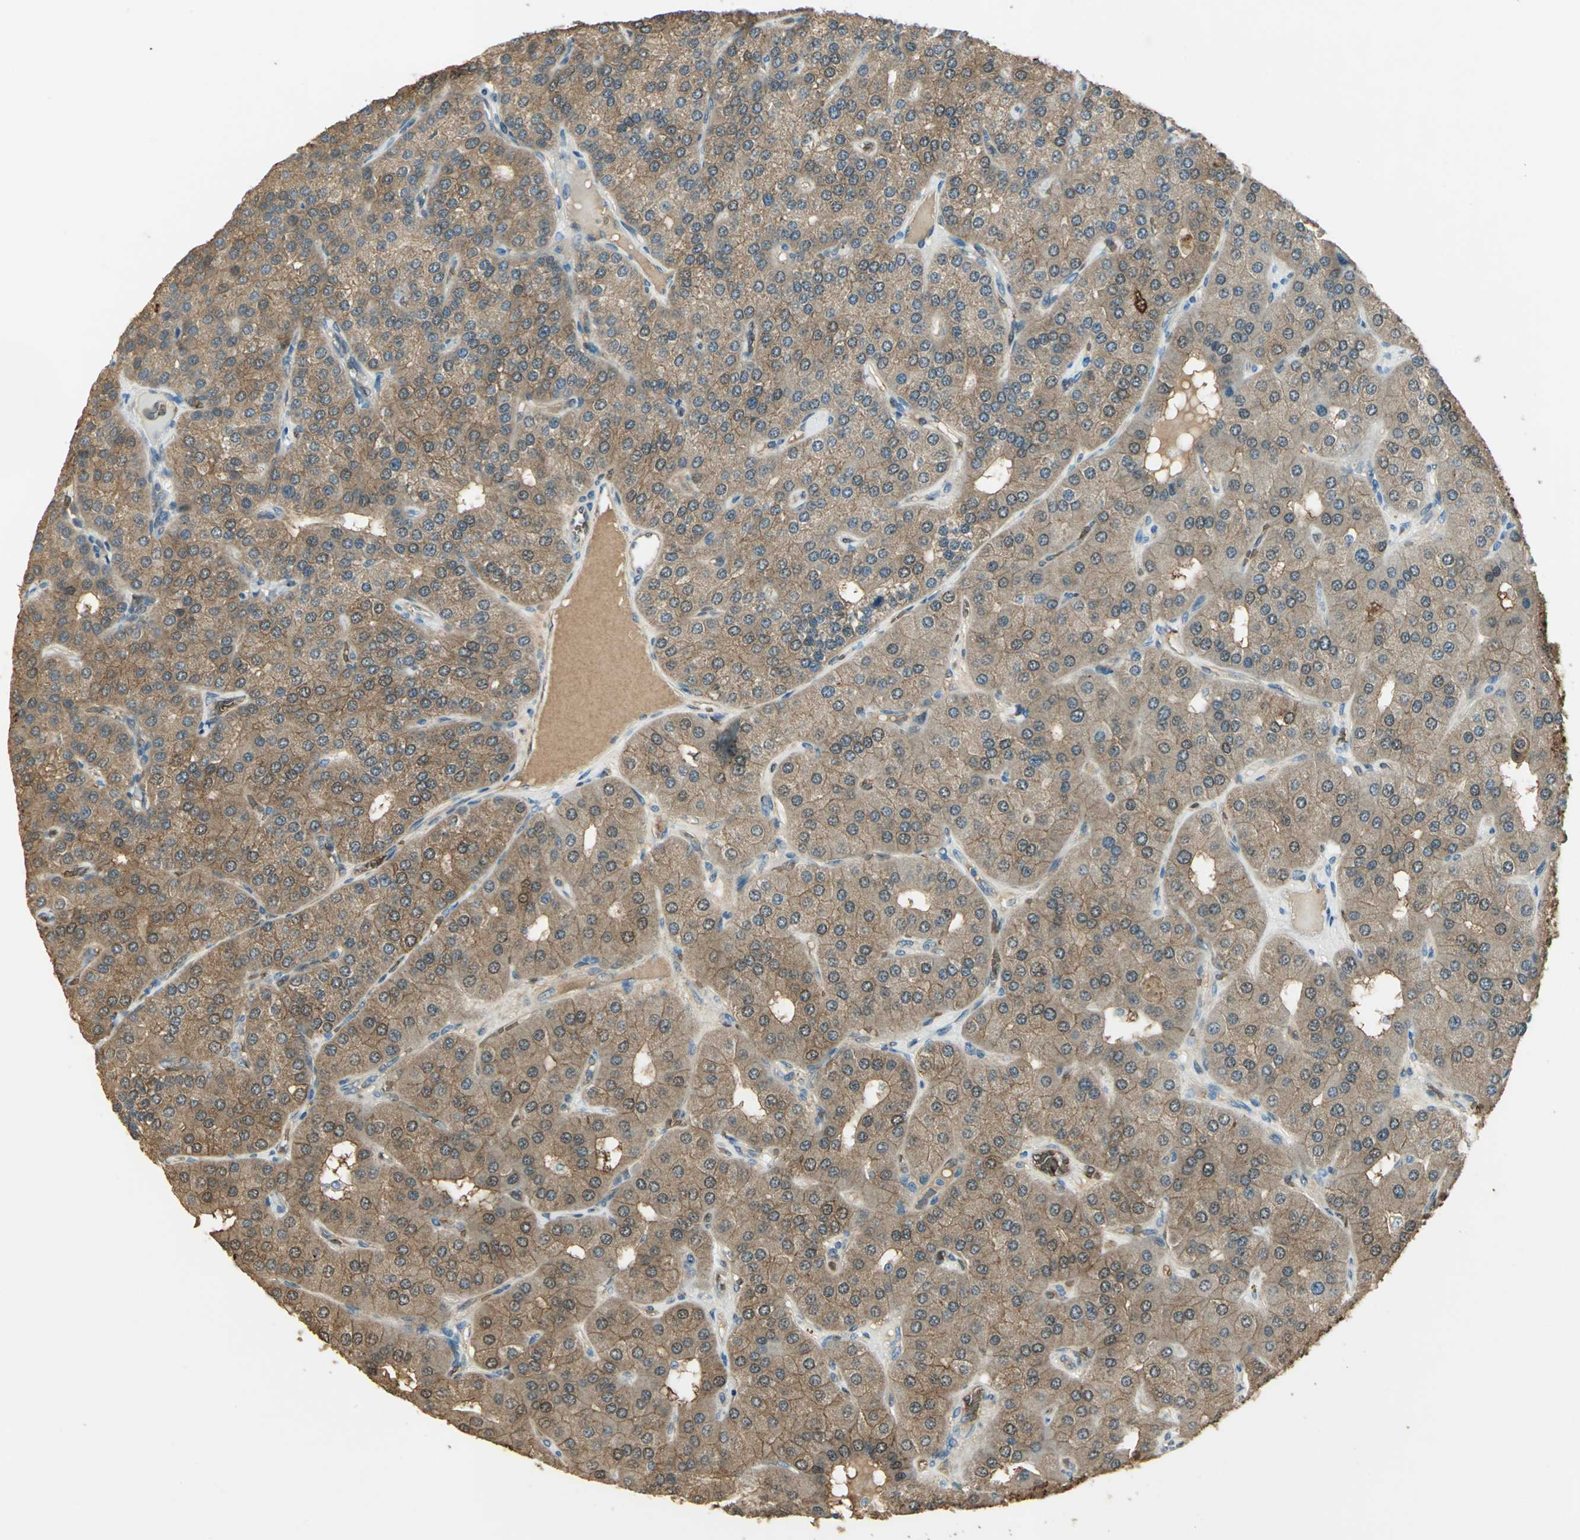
{"staining": {"intensity": "moderate", "quantity": ">75%", "location": "cytoplasmic/membranous,nuclear"}, "tissue": "parathyroid gland", "cell_type": "Glandular cells", "image_type": "normal", "snomed": [{"axis": "morphology", "description": "Normal tissue, NOS"}, {"axis": "morphology", "description": "Adenoma, NOS"}, {"axis": "topography", "description": "Parathyroid gland"}], "caption": "IHC image of normal human parathyroid gland stained for a protein (brown), which displays medium levels of moderate cytoplasmic/membranous,nuclear positivity in approximately >75% of glandular cells.", "gene": "DDAH1", "patient": {"sex": "female", "age": 86}}